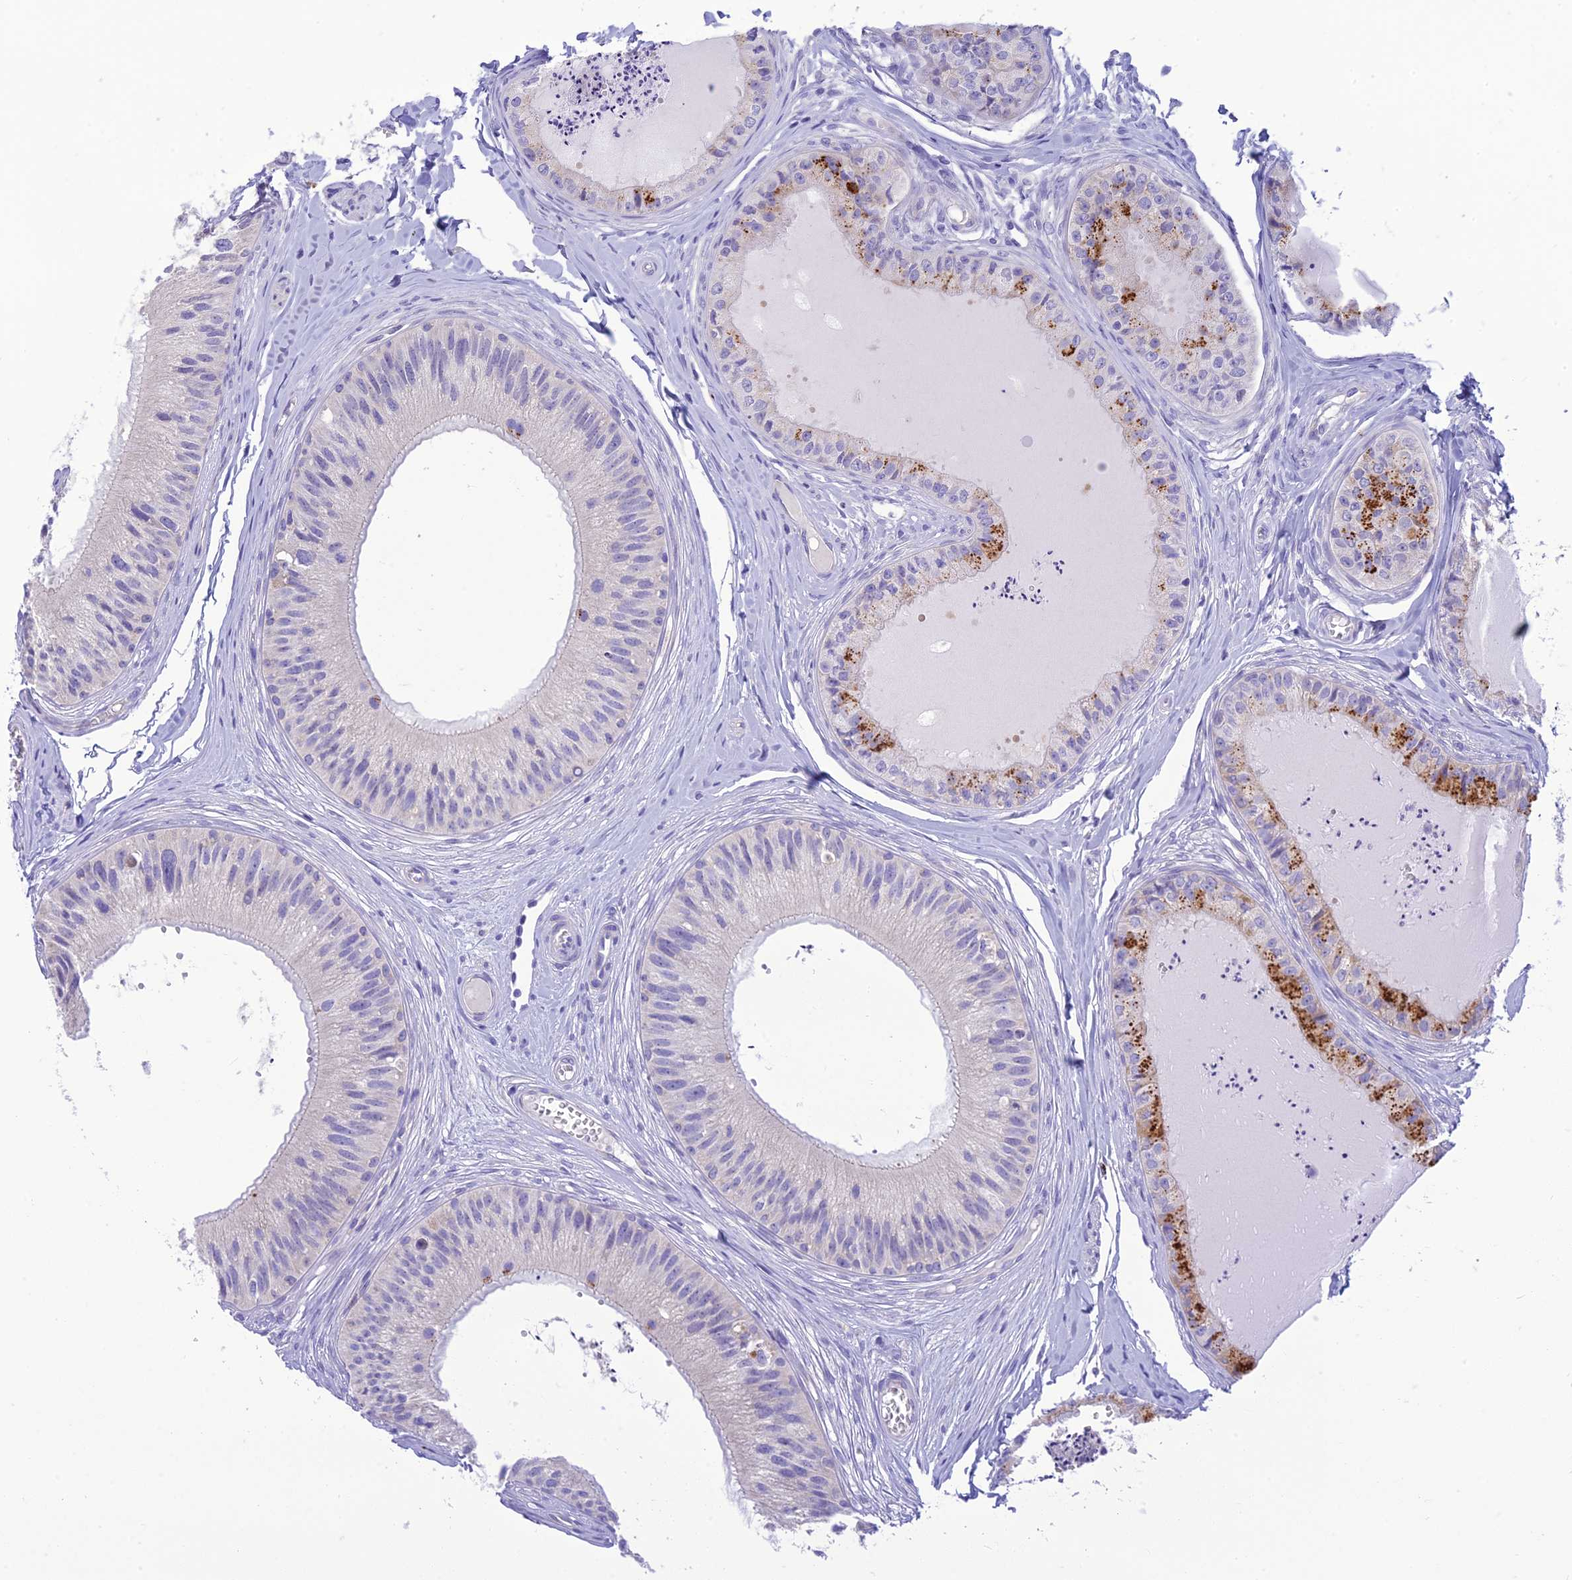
{"staining": {"intensity": "negative", "quantity": "none", "location": "none"}, "tissue": "epididymis", "cell_type": "Glandular cells", "image_type": "normal", "snomed": [{"axis": "morphology", "description": "Normal tissue, NOS"}, {"axis": "topography", "description": "Epididymis"}], "caption": "Immunohistochemistry of benign human epididymis shows no expression in glandular cells.", "gene": "DHDH", "patient": {"sex": "male", "age": 31}}